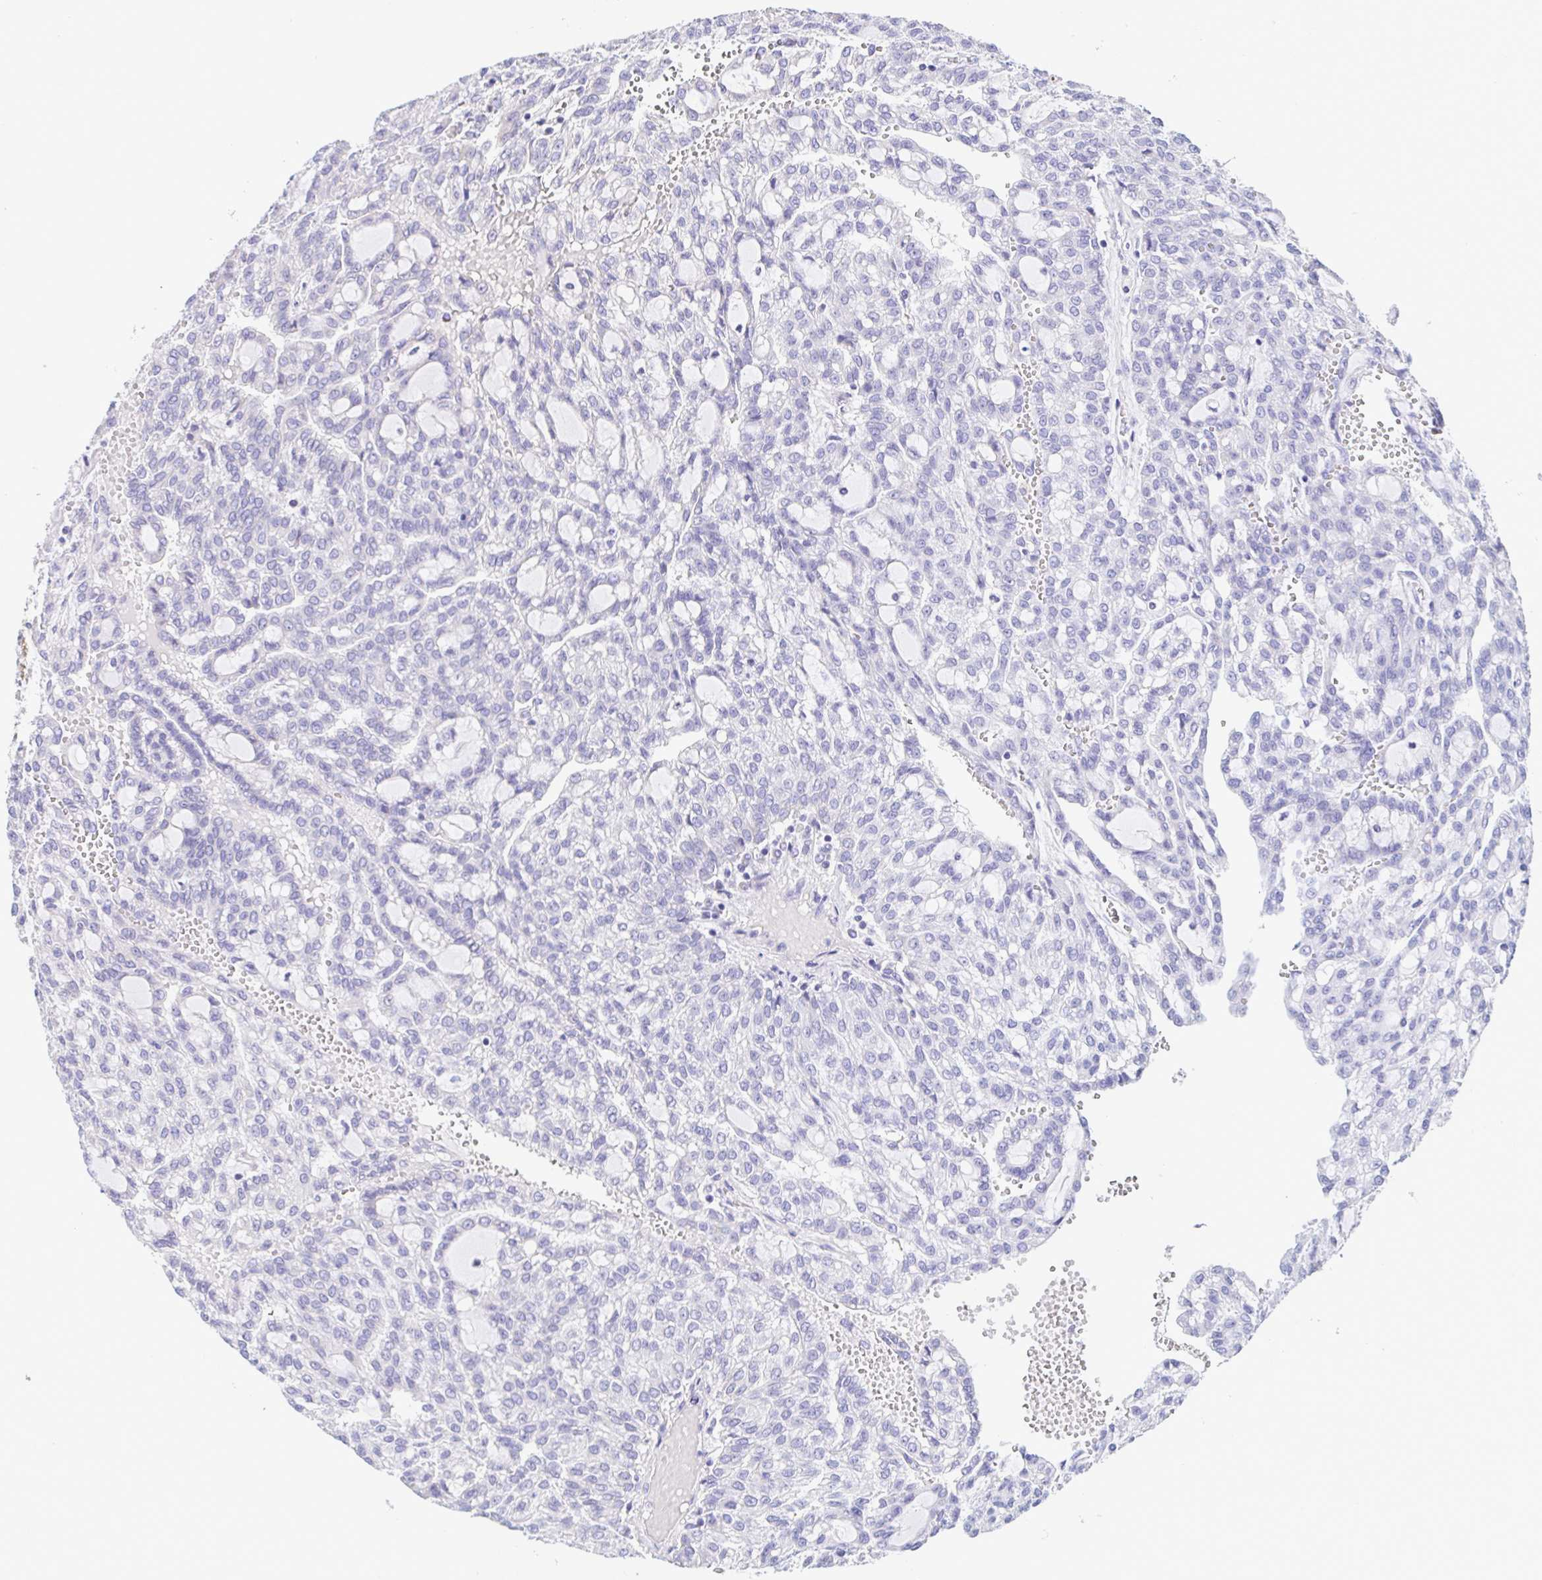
{"staining": {"intensity": "negative", "quantity": "none", "location": "none"}, "tissue": "renal cancer", "cell_type": "Tumor cells", "image_type": "cancer", "snomed": [{"axis": "morphology", "description": "Adenocarcinoma, NOS"}, {"axis": "topography", "description": "Kidney"}], "caption": "A micrograph of adenocarcinoma (renal) stained for a protein demonstrates no brown staining in tumor cells.", "gene": "GINM1", "patient": {"sex": "male", "age": 63}}